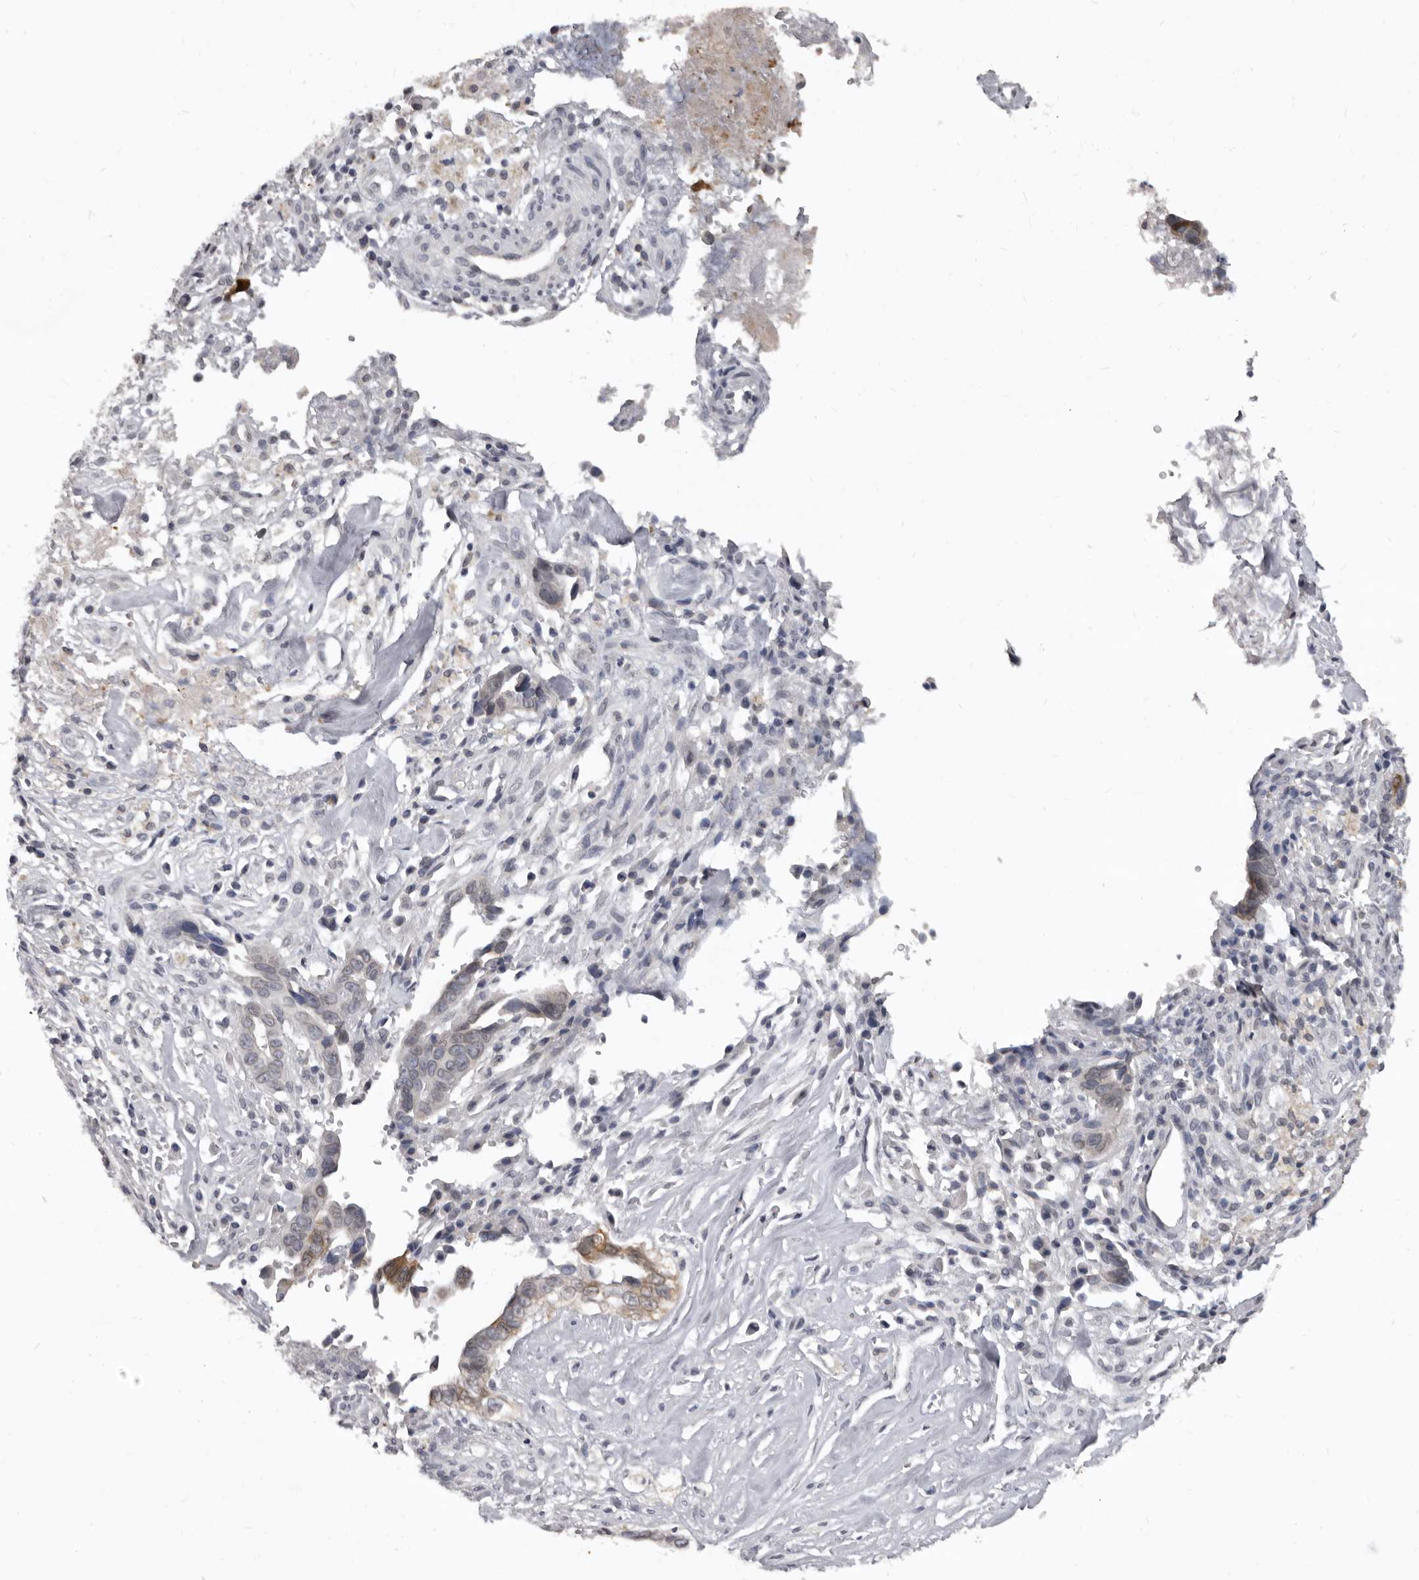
{"staining": {"intensity": "weak", "quantity": "<25%", "location": "cytoplasmic/membranous"}, "tissue": "liver cancer", "cell_type": "Tumor cells", "image_type": "cancer", "snomed": [{"axis": "morphology", "description": "Cholangiocarcinoma"}, {"axis": "topography", "description": "Liver"}], "caption": "Tumor cells show no significant positivity in liver cancer (cholangiocarcinoma).", "gene": "SULT1E1", "patient": {"sex": "female", "age": 79}}